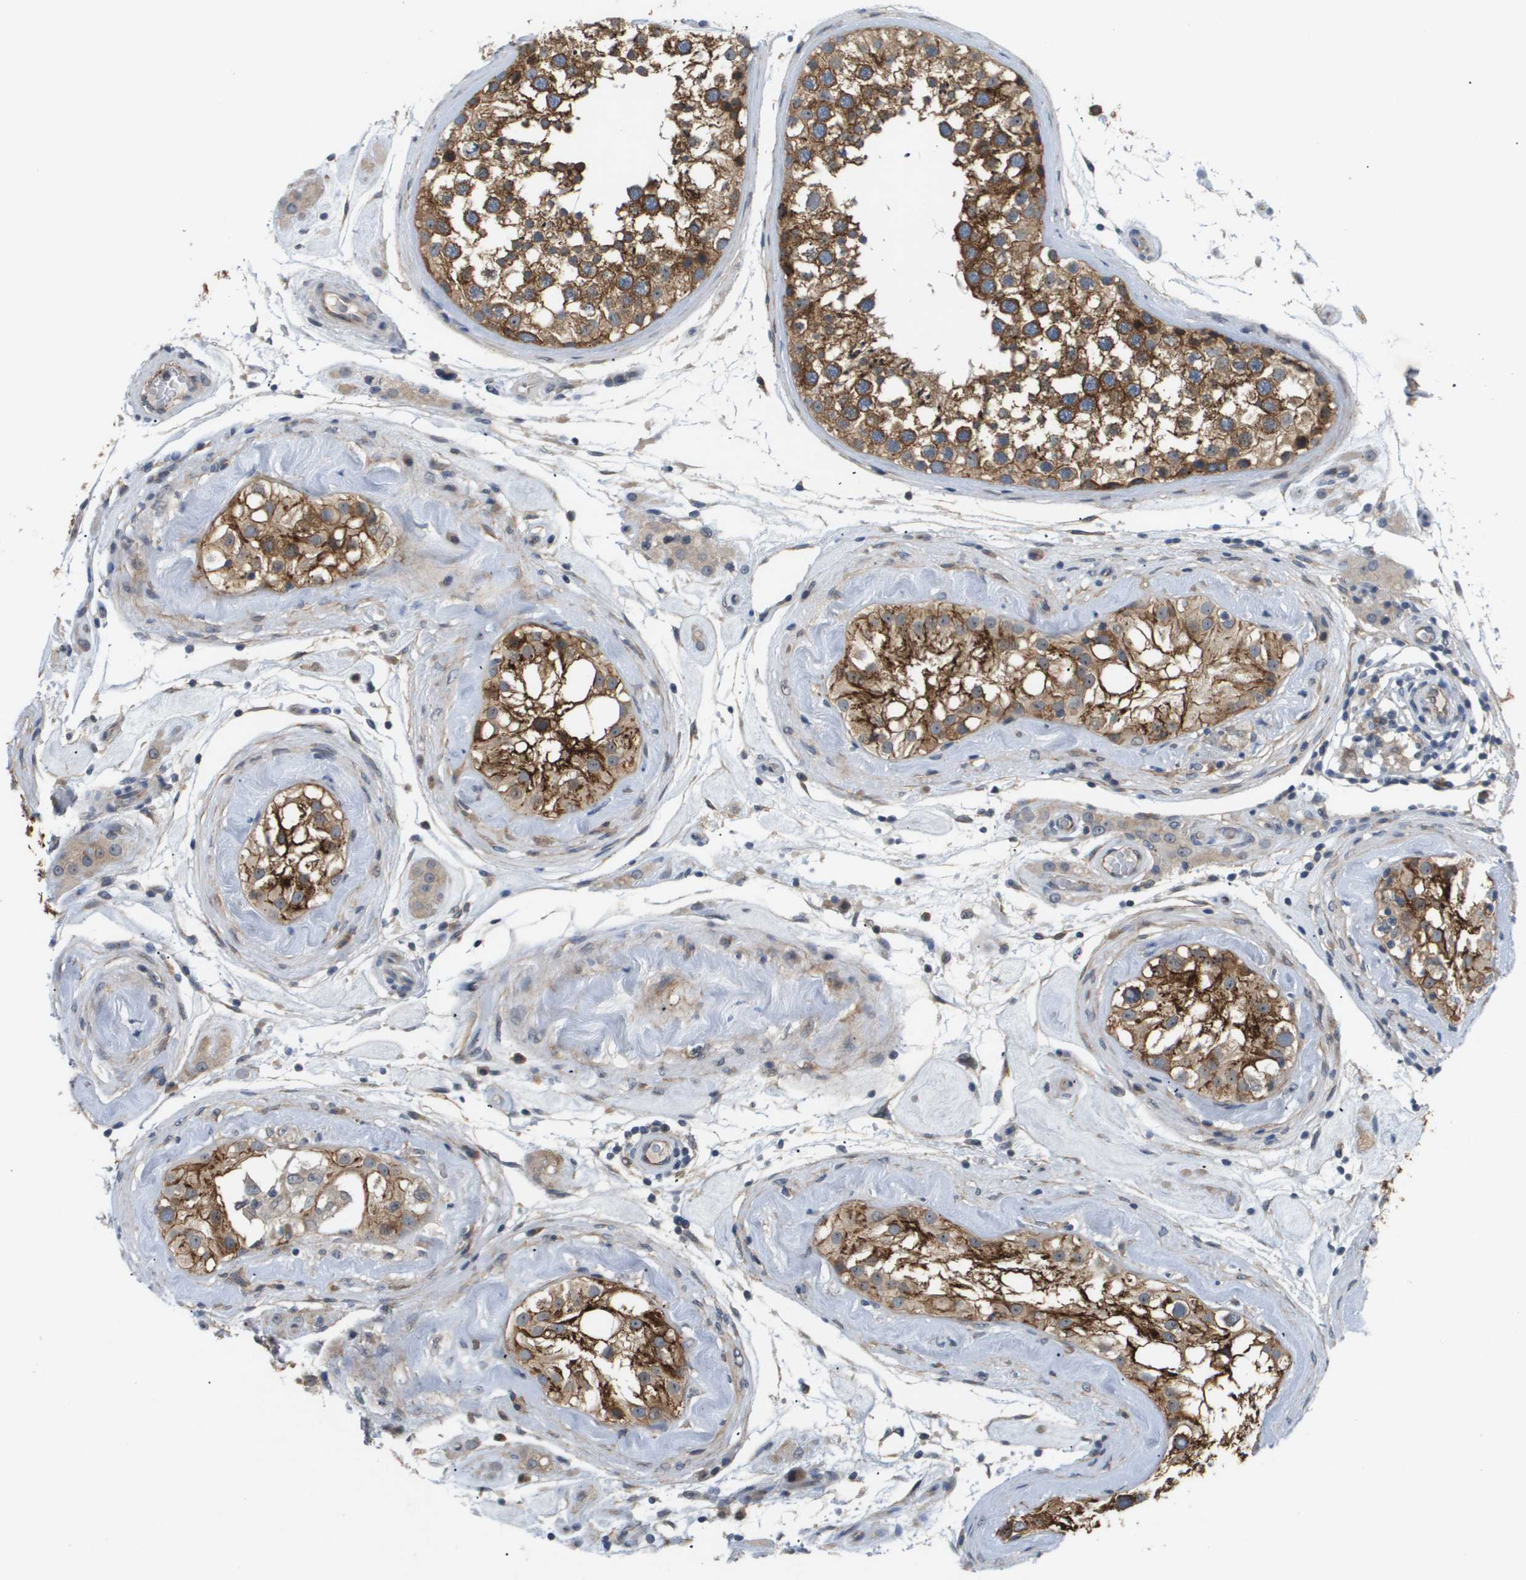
{"staining": {"intensity": "moderate", "quantity": ">75%", "location": "cytoplasmic/membranous"}, "tissue": "testis", "cell_type": "Cells in seminiferous ducts", "image_type": "normal", "snomed": [{"axis": "morphology", "description": "Normal tissue, NOS"}, {"axis": "topography", "description": "Testis"}], "caption": "Protein expression analysis of unremarkable testis shows moderate cytoplasmic/membranous positivity in about >75% of cells in seminiferous ducts.", "gene": "OTUD5", "patient": {"sex": "male", "age": 46}}